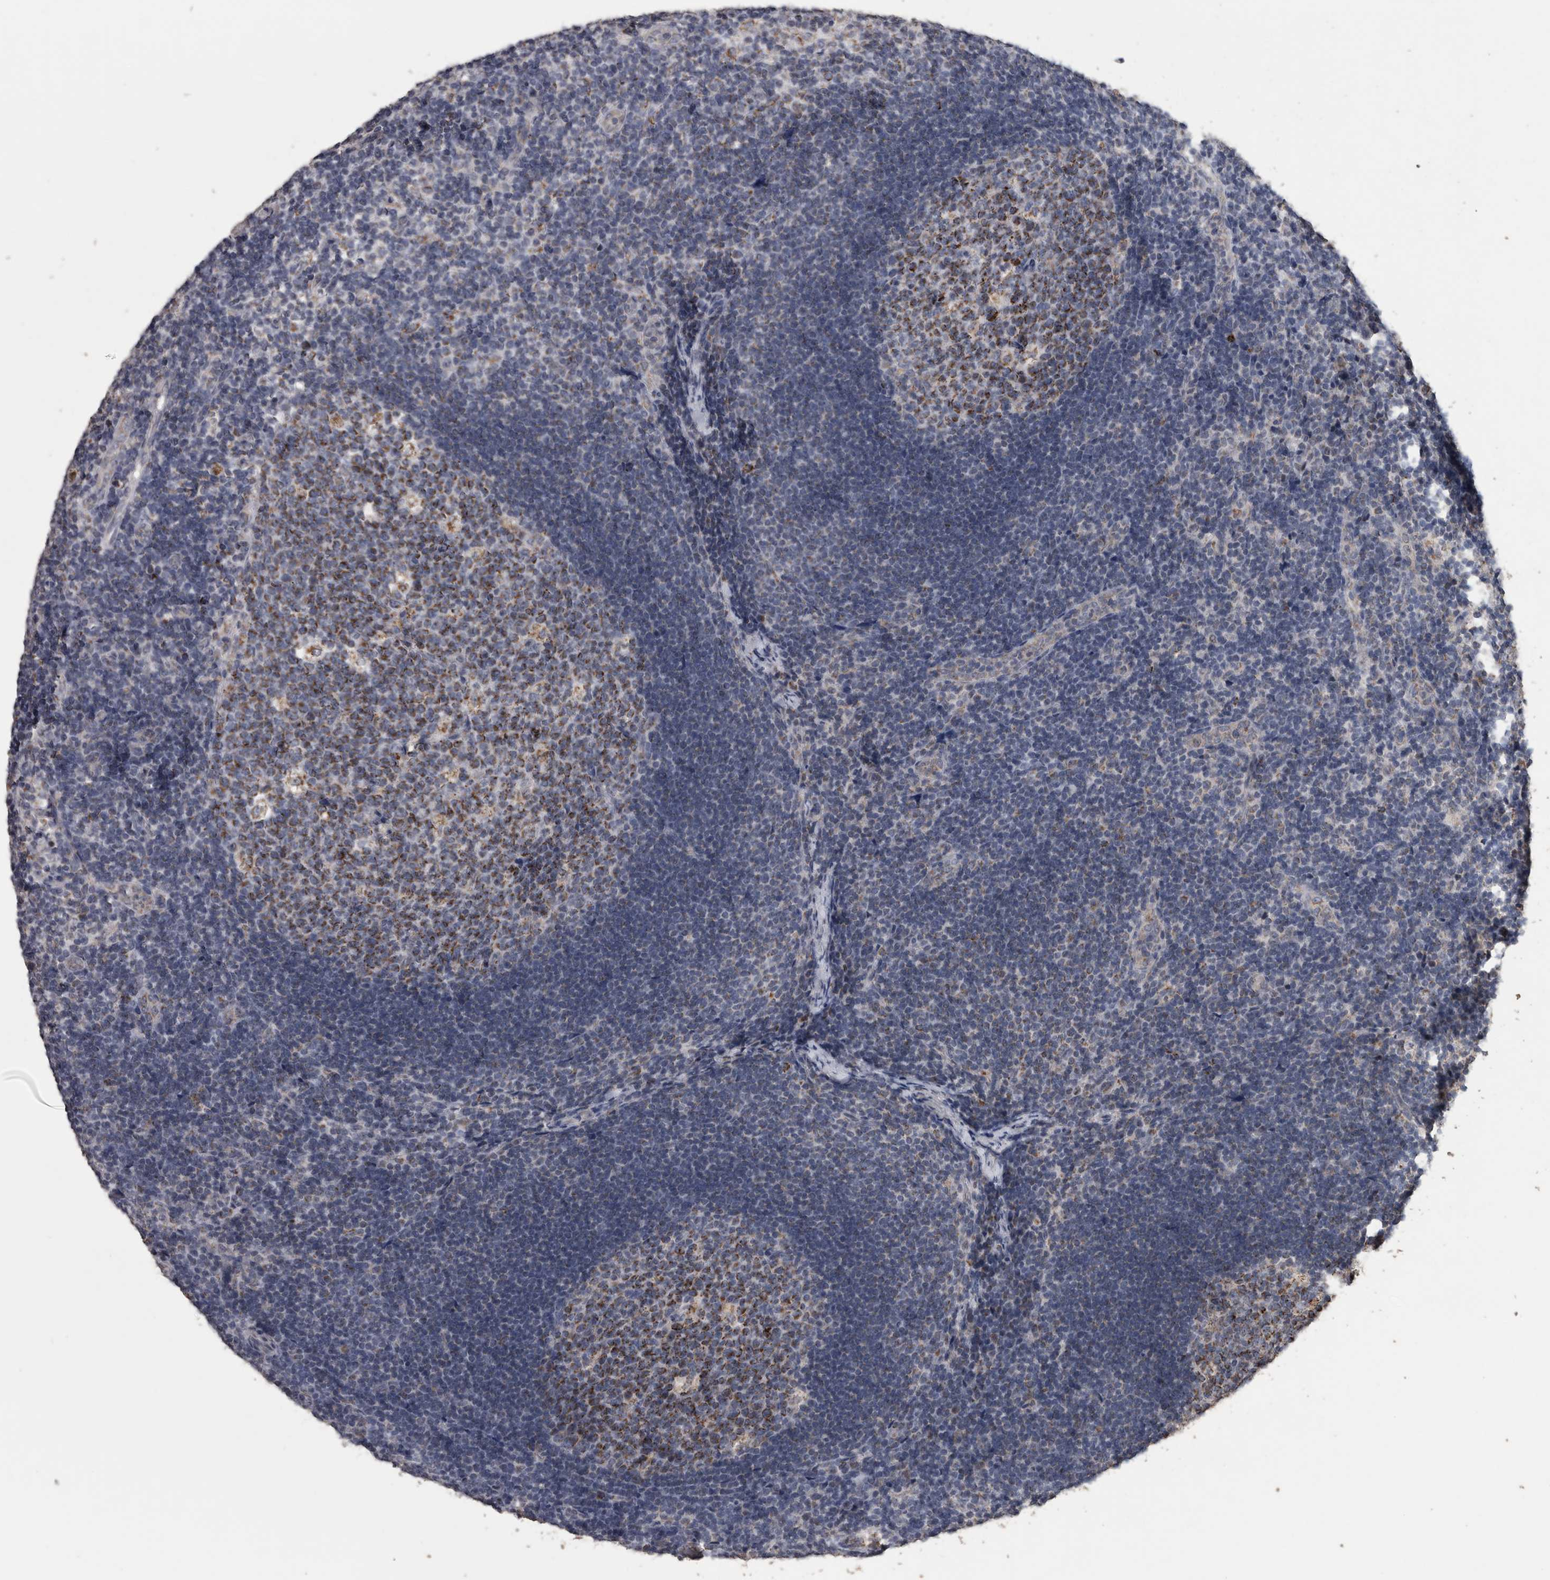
{"staining": {"intensity": "moderate", "quantity": ">75%", "location": "cytoplasmic/membranous"}, "tissue": "lymph node", "cell_type": "Germinal center cells", "image_type": "normal", "snomed": [{"axis": "morphology", "description": "Normal tissue, NOS"}, {"axis": "topography", "description": "Lymph node"}], "caption": "Immunohistochemistry image of normal lymph node: human lymph node stained using IHC shows medium levels of moderate protein expression localized specifically in the cytoplasmic/membranous of germinal center cells, appearing as a cytoplasmic/membranous brown color.", "gene": "ACADM", "patient": {"sex": "female", "age": 22}}